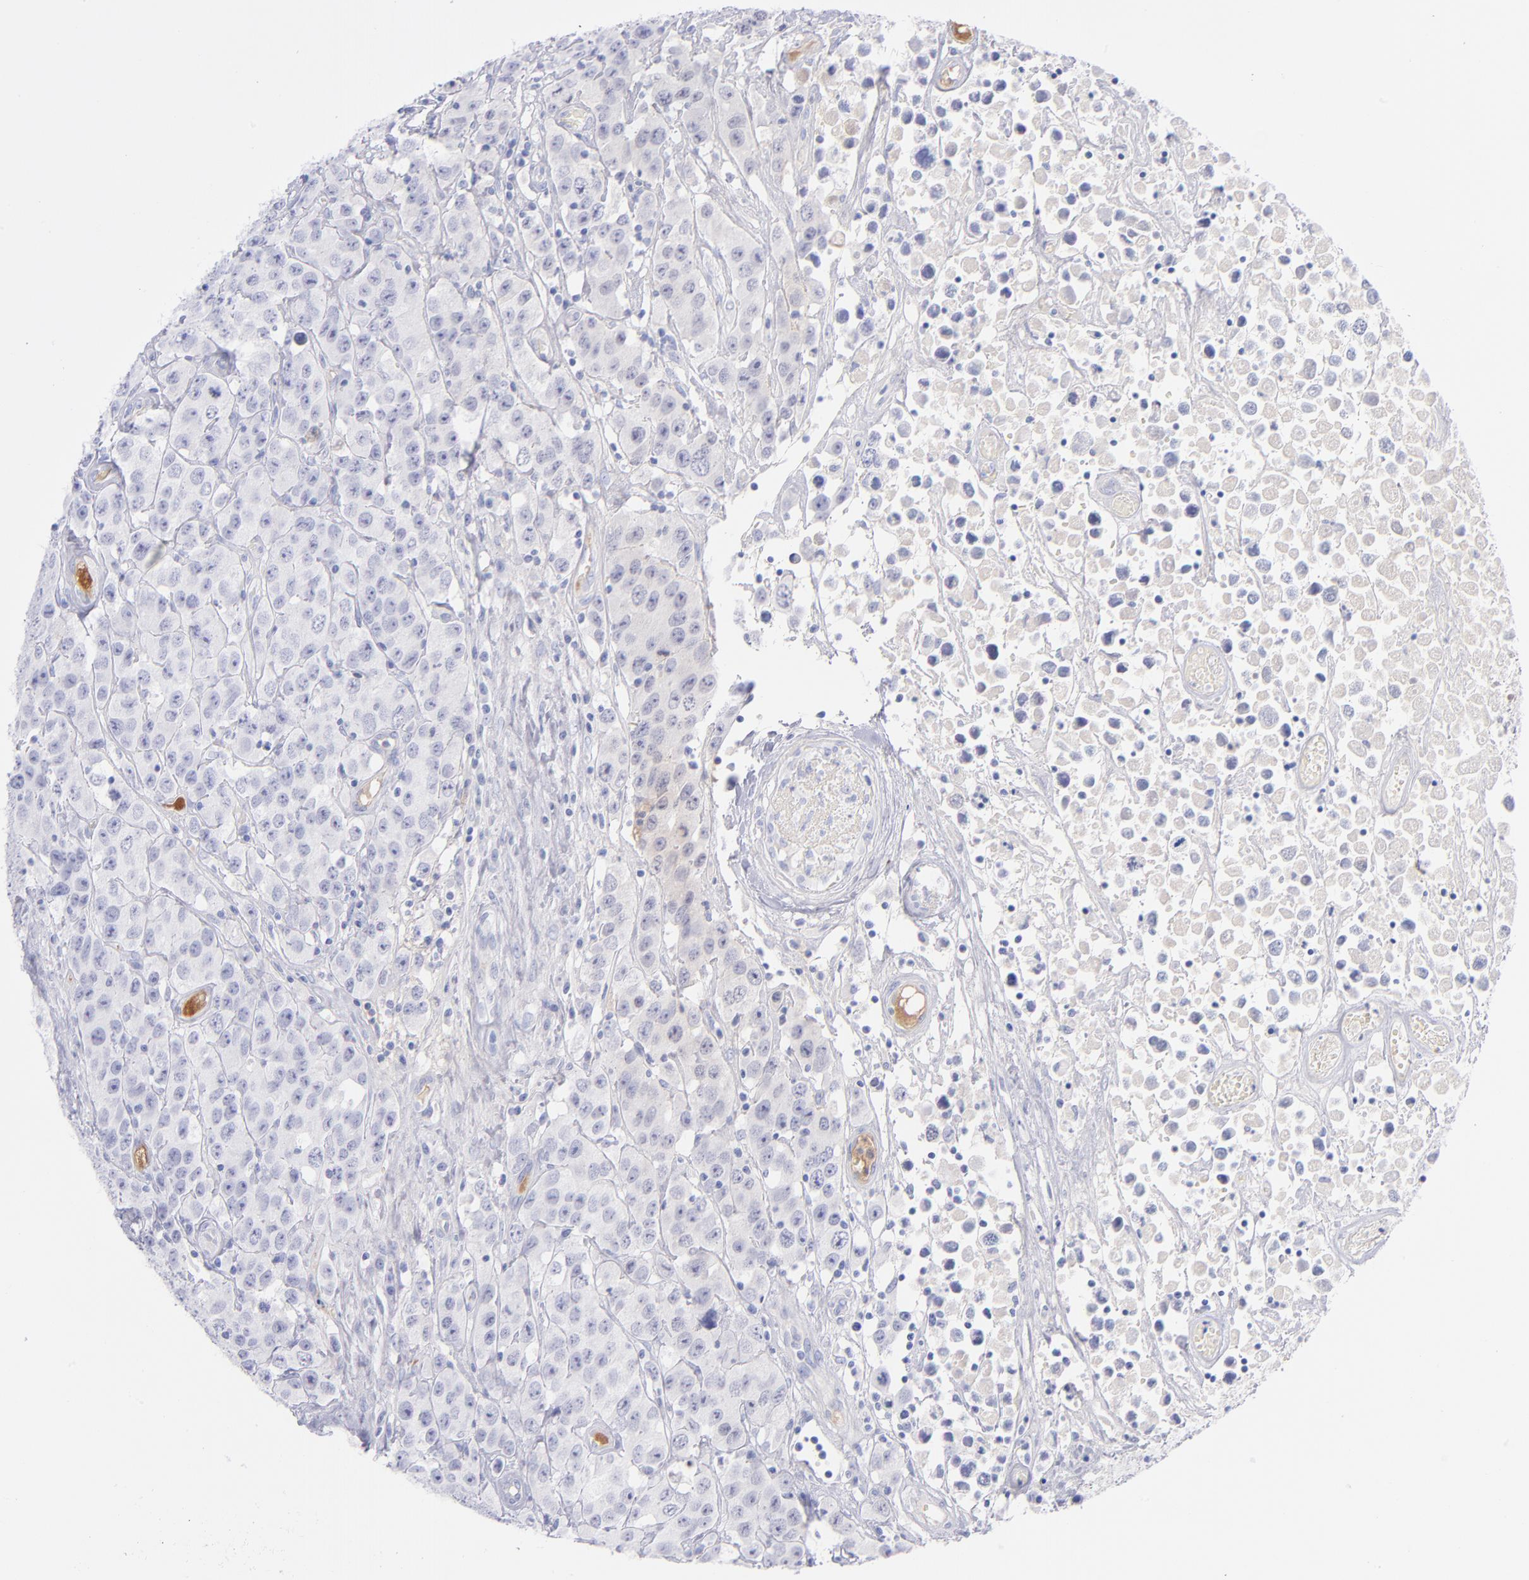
{"staining": {"intensity": "negative", "quantity": "none", "location": "none"}, "tissue": "testis cancer", "cell_type": "Tumor cells", "image_type": "cancer", "snomed": [{"axis": "morphology", "description": "Seminoma, NOS"}, {"axis": "topography", "description": "Testis"}], "caption": "High power microscopy histopathology image of an immunohistochemistry photomicrograph of testis cancer (seminoma), revealing no significant staining in tumor cells.", "gene": "HP", "patient": {"sex": "male", "age": 52}}